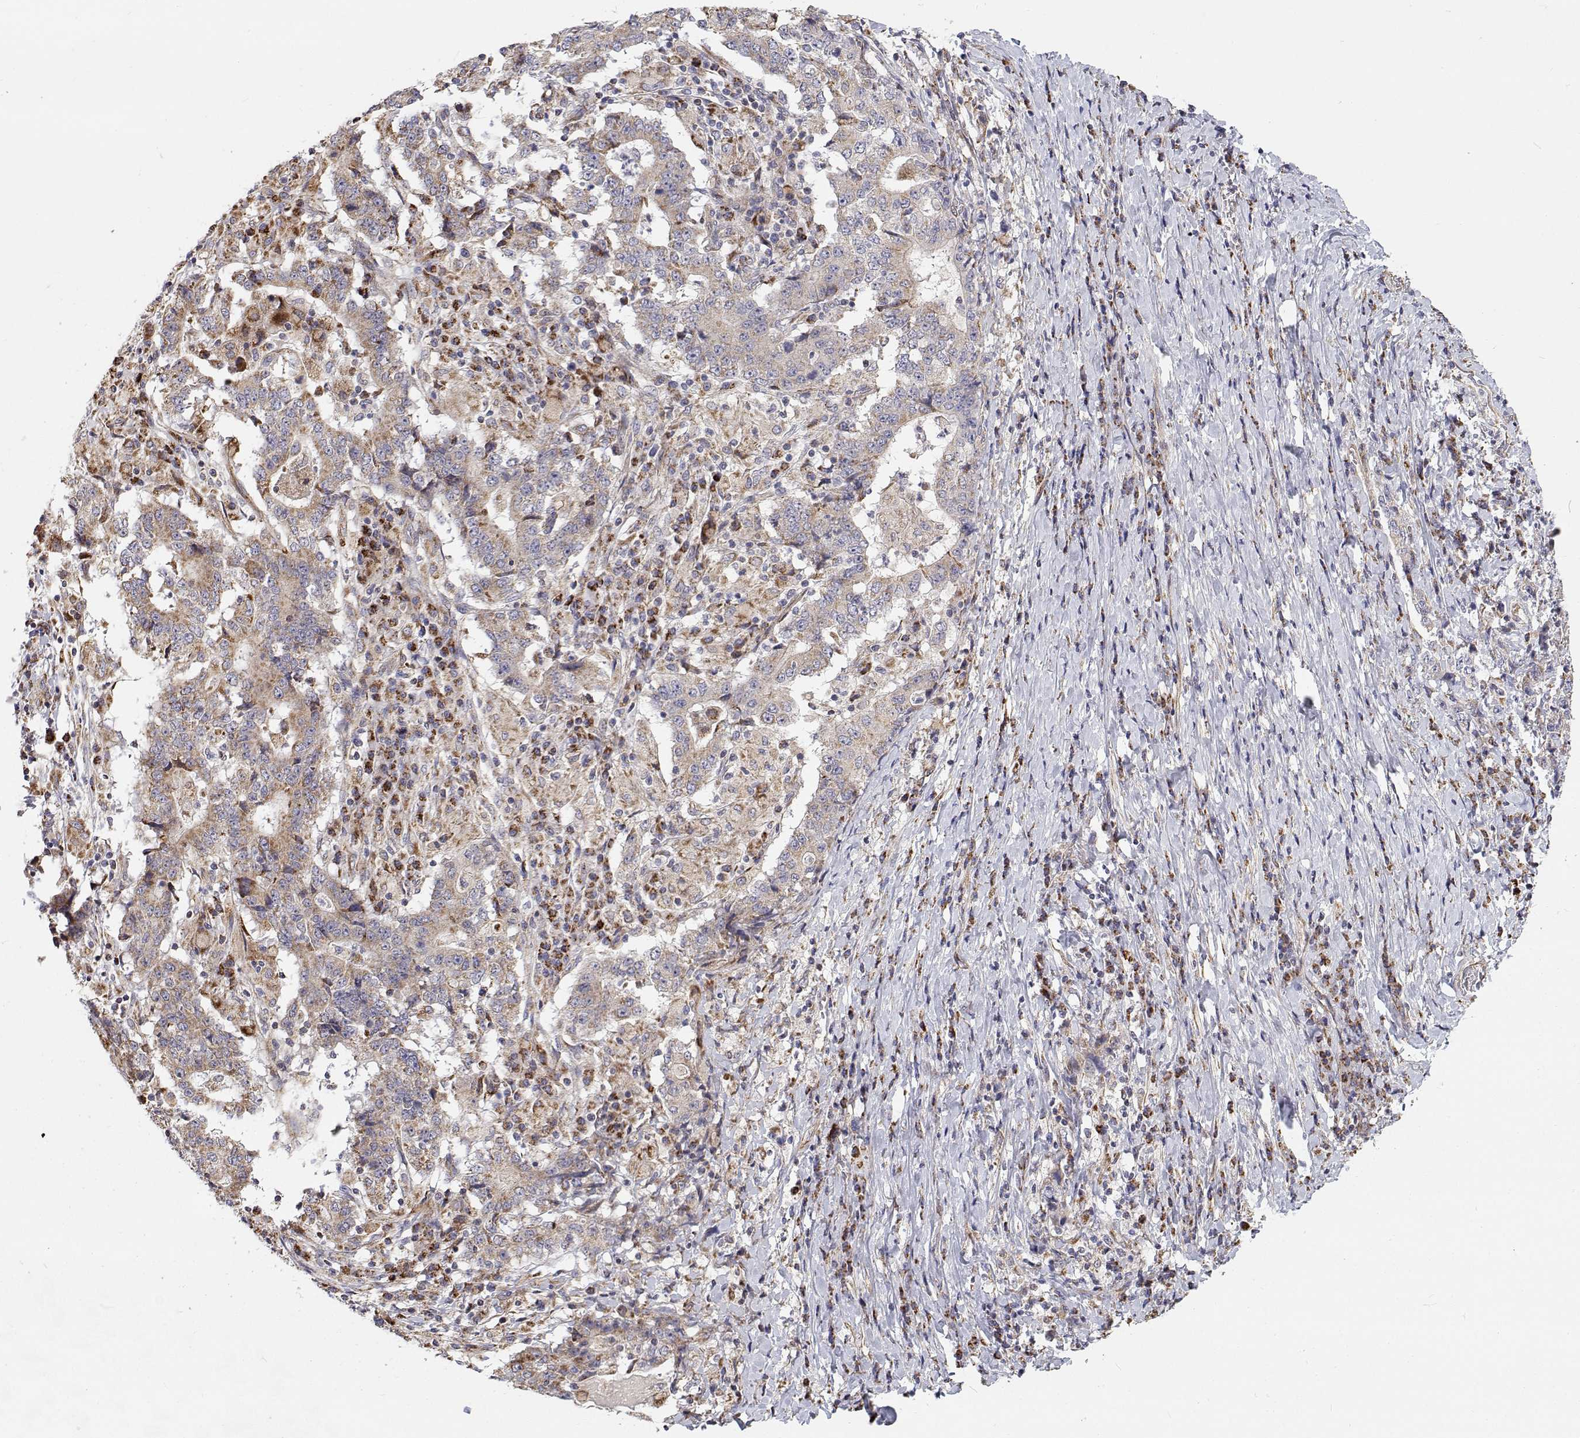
{"staining": {"intensity": "weak", "quantity": "<25%", "location": "cytoplasmic/membranous"}, "tissue": "stomach cancer", "cell_type": "Tumor cells", "image_type": "cancer", "snomed": [{"axis": "morphology", "description": "Normal tissue, NOS"}, {"axis": "morphology", "description": "Adenocarcinoma, NOS"}, {"axis": "topography", "description": "Stomach, upper"}, {"axis": "topography", "description": "Stomach"}], "caption": "This is an immunohistochemistry micrograph of human stomach adenocarcinoma. There is no positivity in tumor cells.", "gene": "SPICE1", "patient": {"sex": "male", "age": 59}}